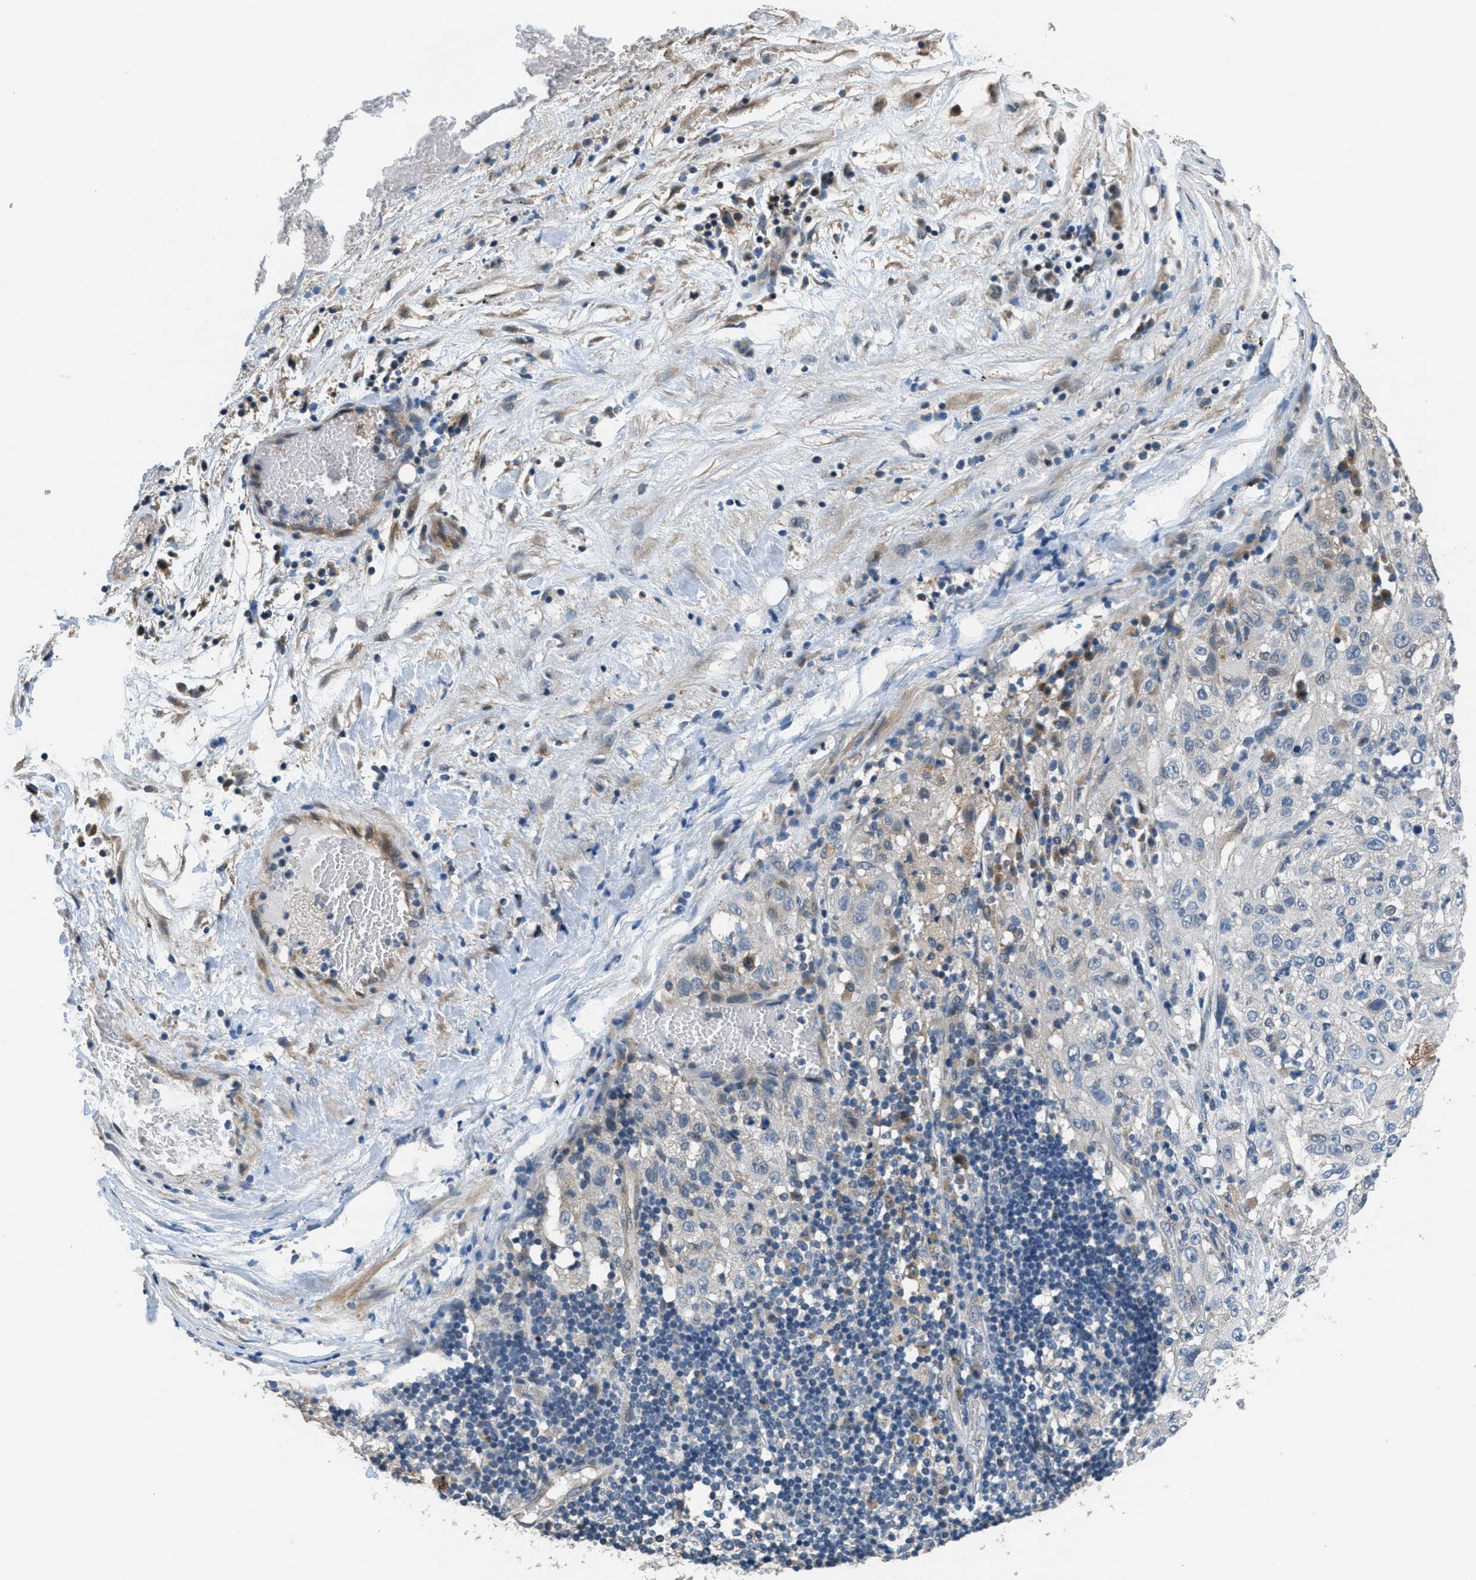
{"staining": {"intensity": "negative", "quantity": "none", "location": "none"}, "tissue": "lung cancer", "cell_type": "Tumor cells", "image_type": "cancer", "snomed": [{"axis": "morphology", "description": "Inflammation, NOS"}, {"axis": "morphology", "description": "Squamous cell carcinoma, NOS"}, {"axis": "topography", "description": "Lymph node"}, {"axis": "topography", "description": "Soft tissue"}, {"axis": "topography", "description": "Lung"}], "caption": "Tumor cells are negative for protein expression in human squamous cell carcinoma (lung).", "gene": "NAT1", "patient": {"sex": "male", "age": 66}}